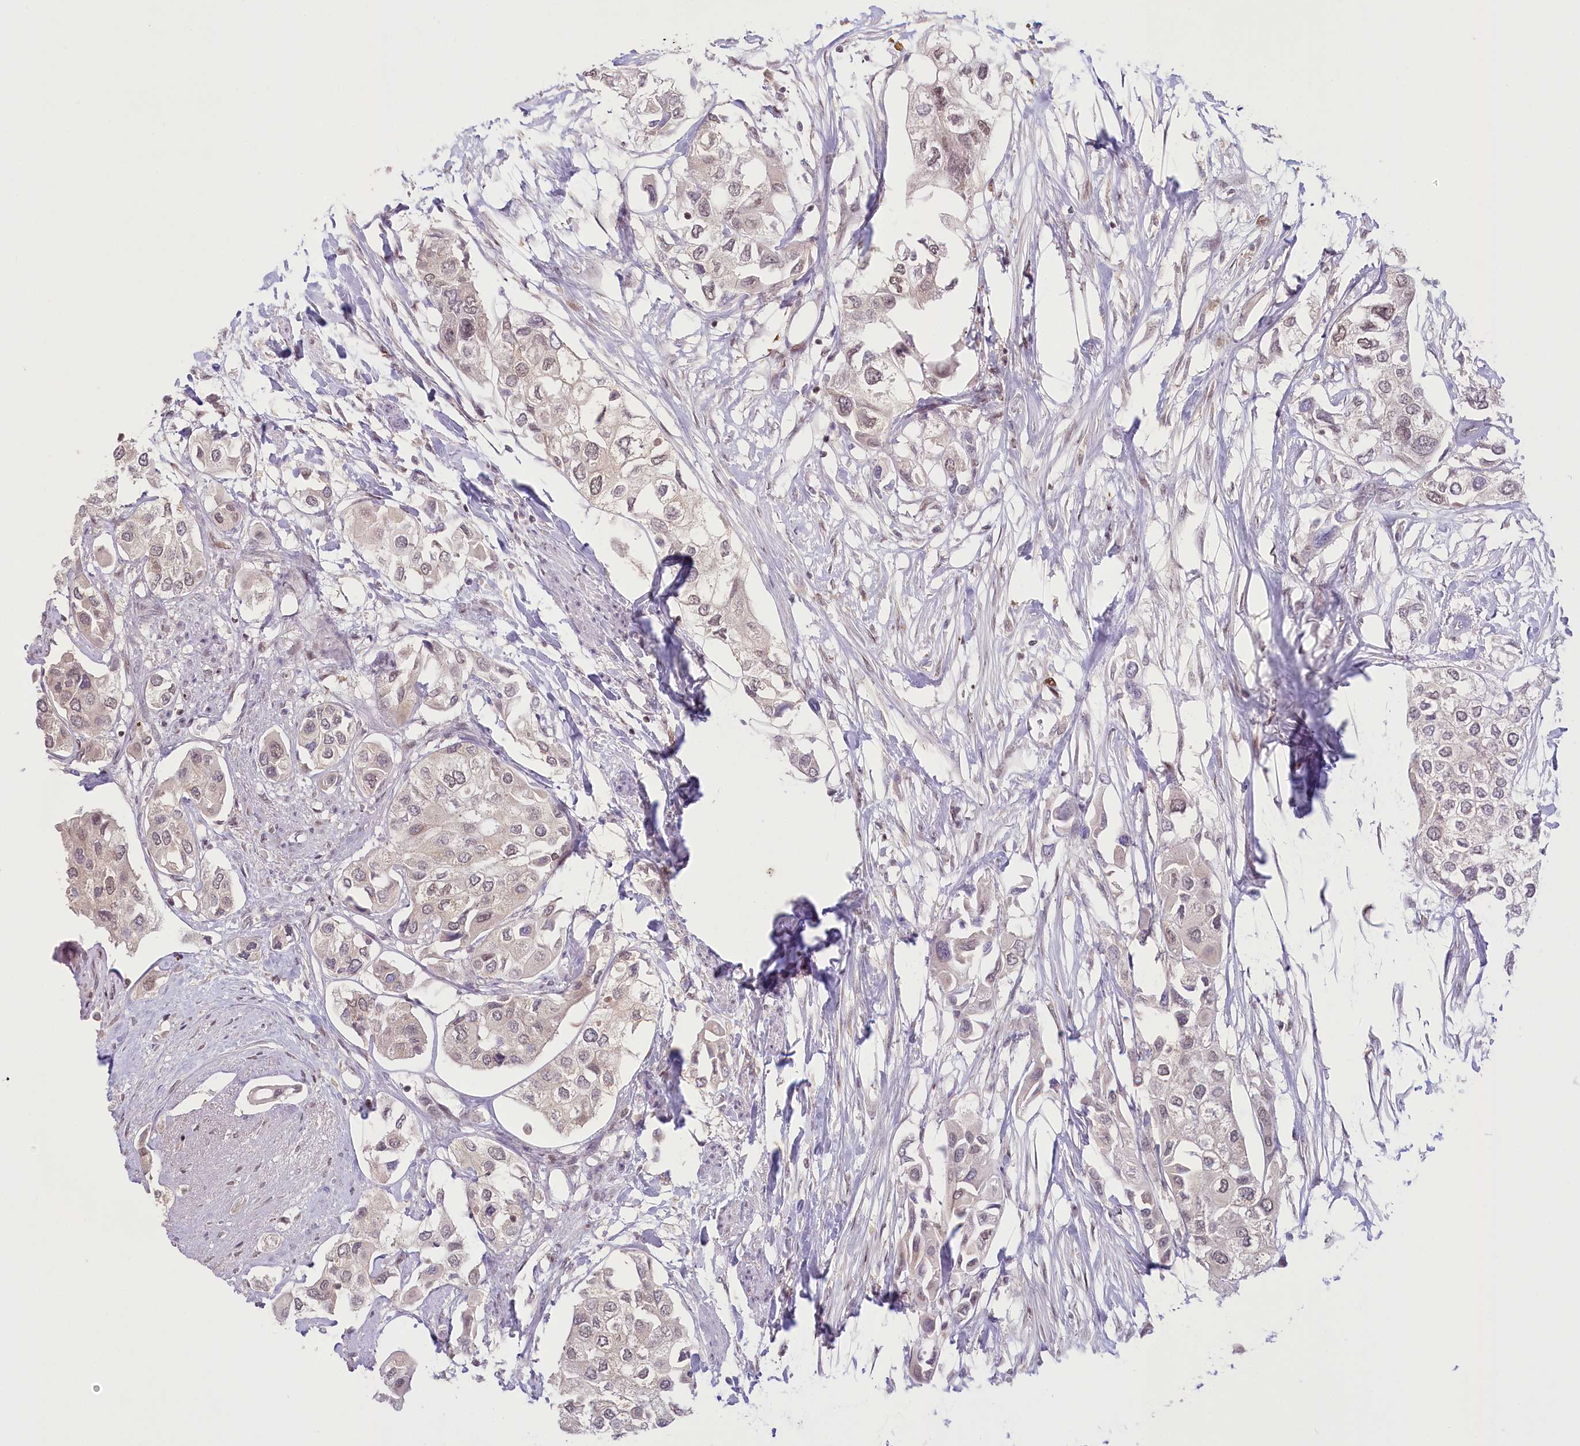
{"staining": {"intensity": "weak", "quantity": "<25%", "location": "cytoplasmic/membranous,nuclear"}, "tissue": "urothelial cancer", "cell_type": "Tumor cells", "image_type": "cancer", "snomed": [{"axis": "morphology", "description": "Urothelial carcinoma, High grade"}, {"axis": "topography", "description": "Urinary bladder"}], "caption": "High-grade urothelial carcinoma stained for a protein using IHC shows no staining tumor cells.", "gene": "PYURF", "patient": {"sex": "male", "age": 64}}